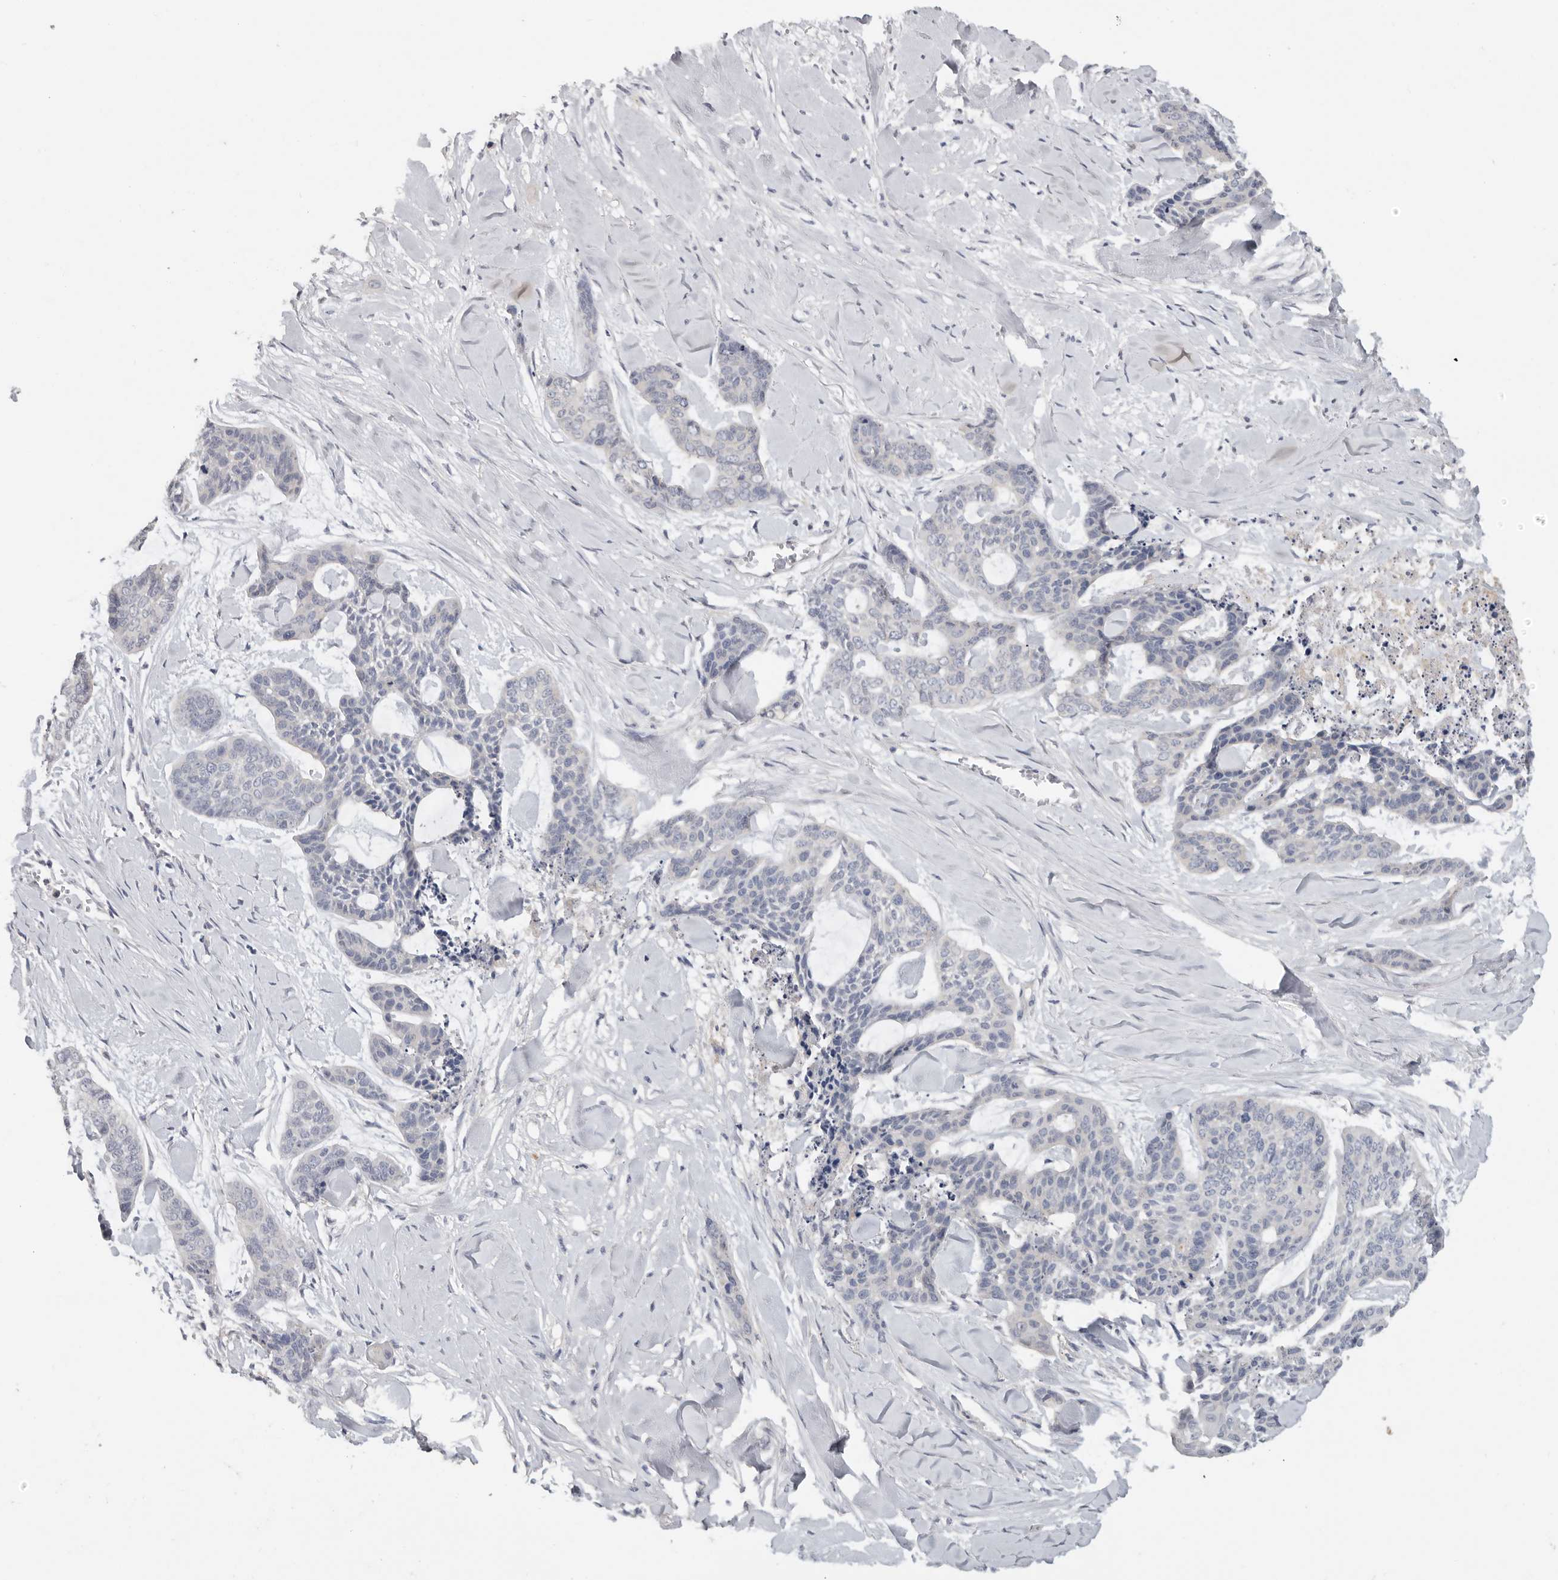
{"staining": {"intensity": "negative", "quantity": "none", "location": "none"}, "tissue": "skin cancer", "cell_type": "Tumor cells", "image_type": "cancer", "snomed": [{"axis": "morphology", "description": "Basal cell carcinoma"}, {"axis": "topography", "description": "Skin"}], "caption": "The histopathology image exhibits no staining of tumor cells in skin basal cell carcinoma.", "gene": "WDTC1", "patient": {"sex": "female", "age": 64}}